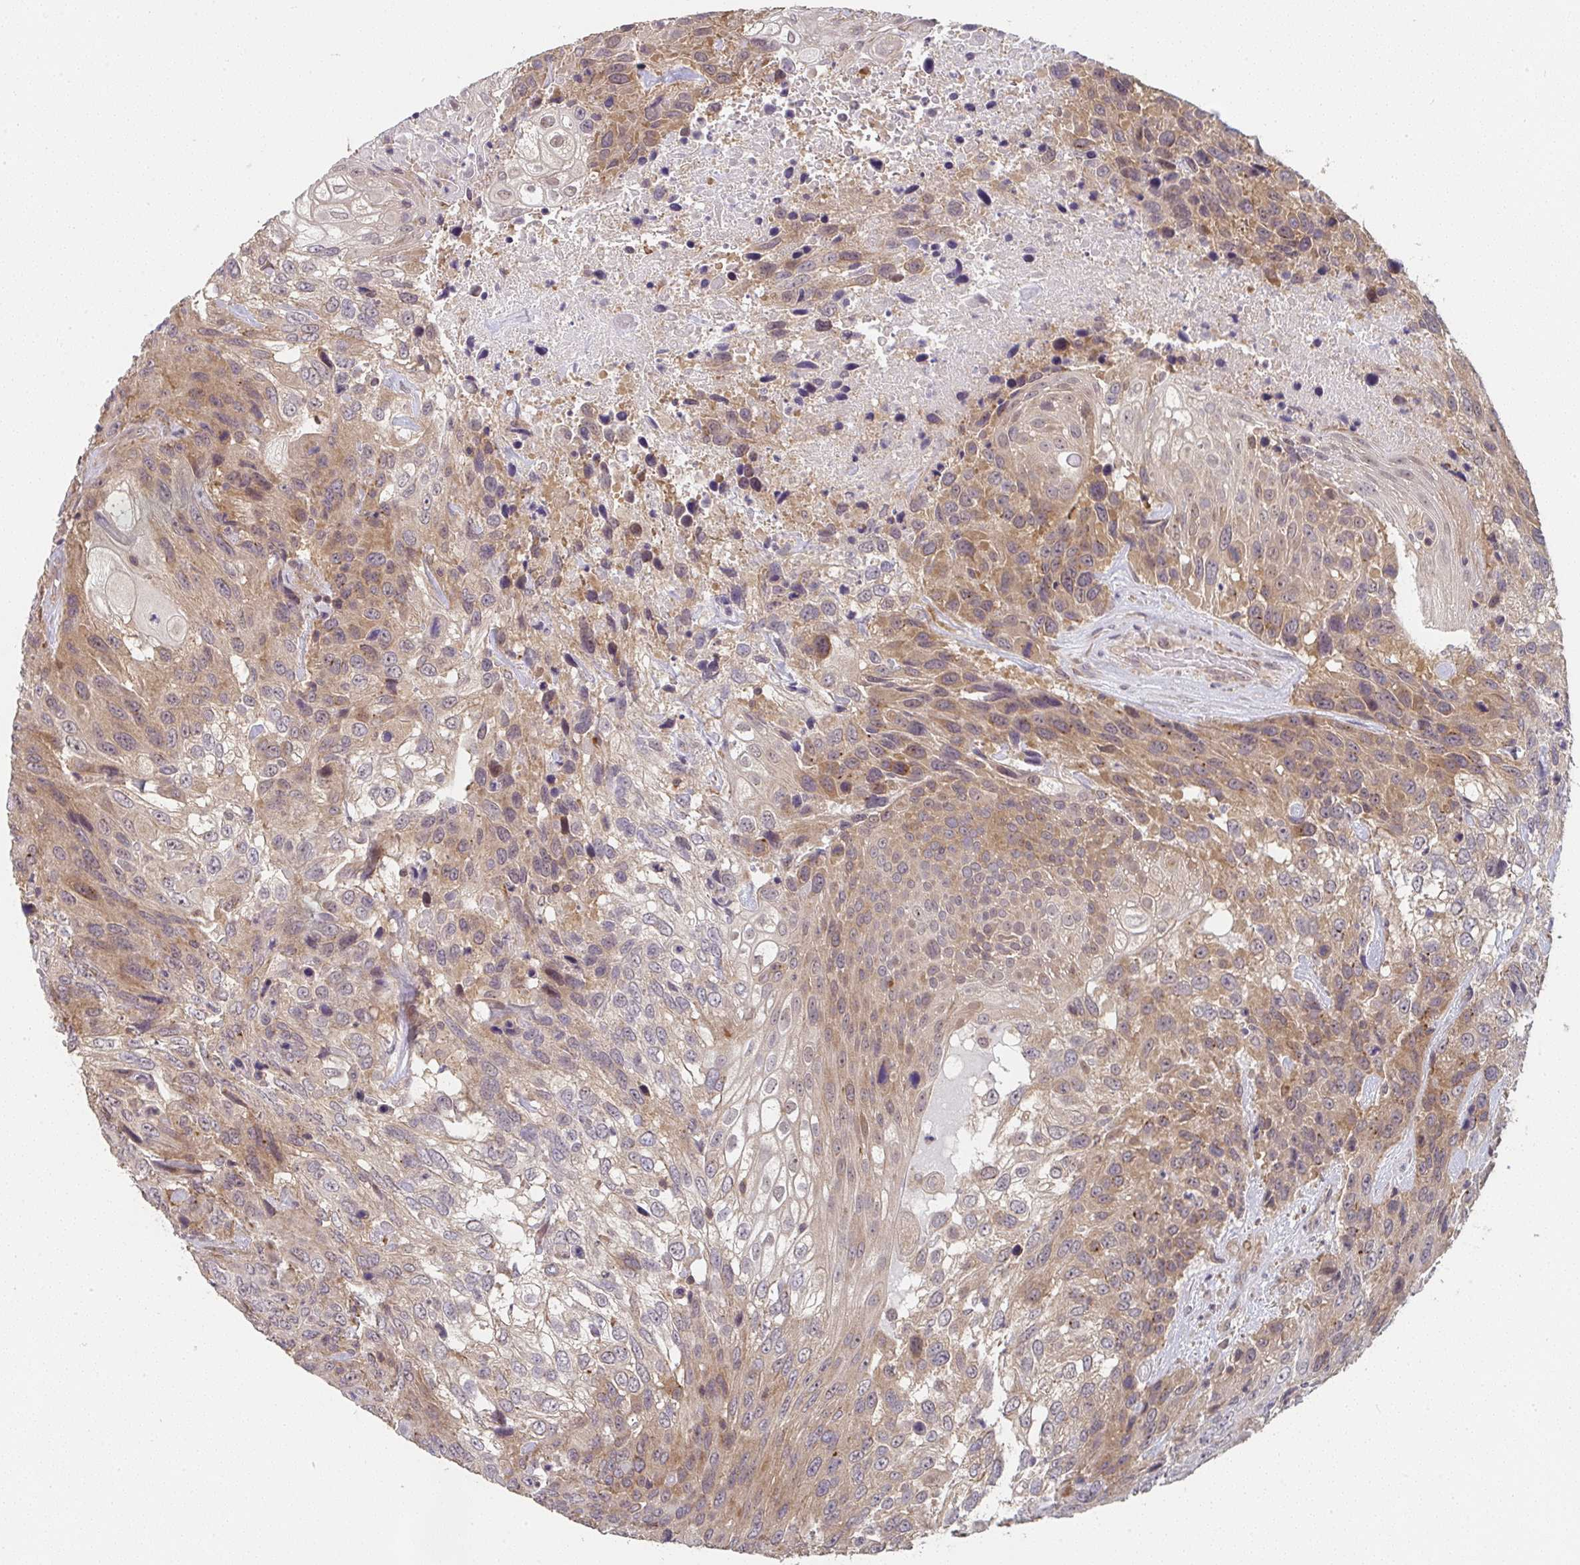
{"staining": {"intensity": "moderate", "quantity": "25%-75%", "location": "cytoplasmic/membranous"}, "tissue": "urothelial cancer", "cell_type": "Tumor cells", "image_type": "cancer", "snomed": [{"axis": "morphology", "description": "Urothelial carcinoma, High grade"}, {"axis": "topography", "description": "Urinary bladder"}], "caption": "Immunohistochemical staining of urothelial carcinoma (high-grade) demonstrates medium levels of moderate cytoplasmic/membranous expression in approximately 25%-75% of tumor cells.", "gene": "RANGRF", "patient": {"sex": "female", "age": 70}}